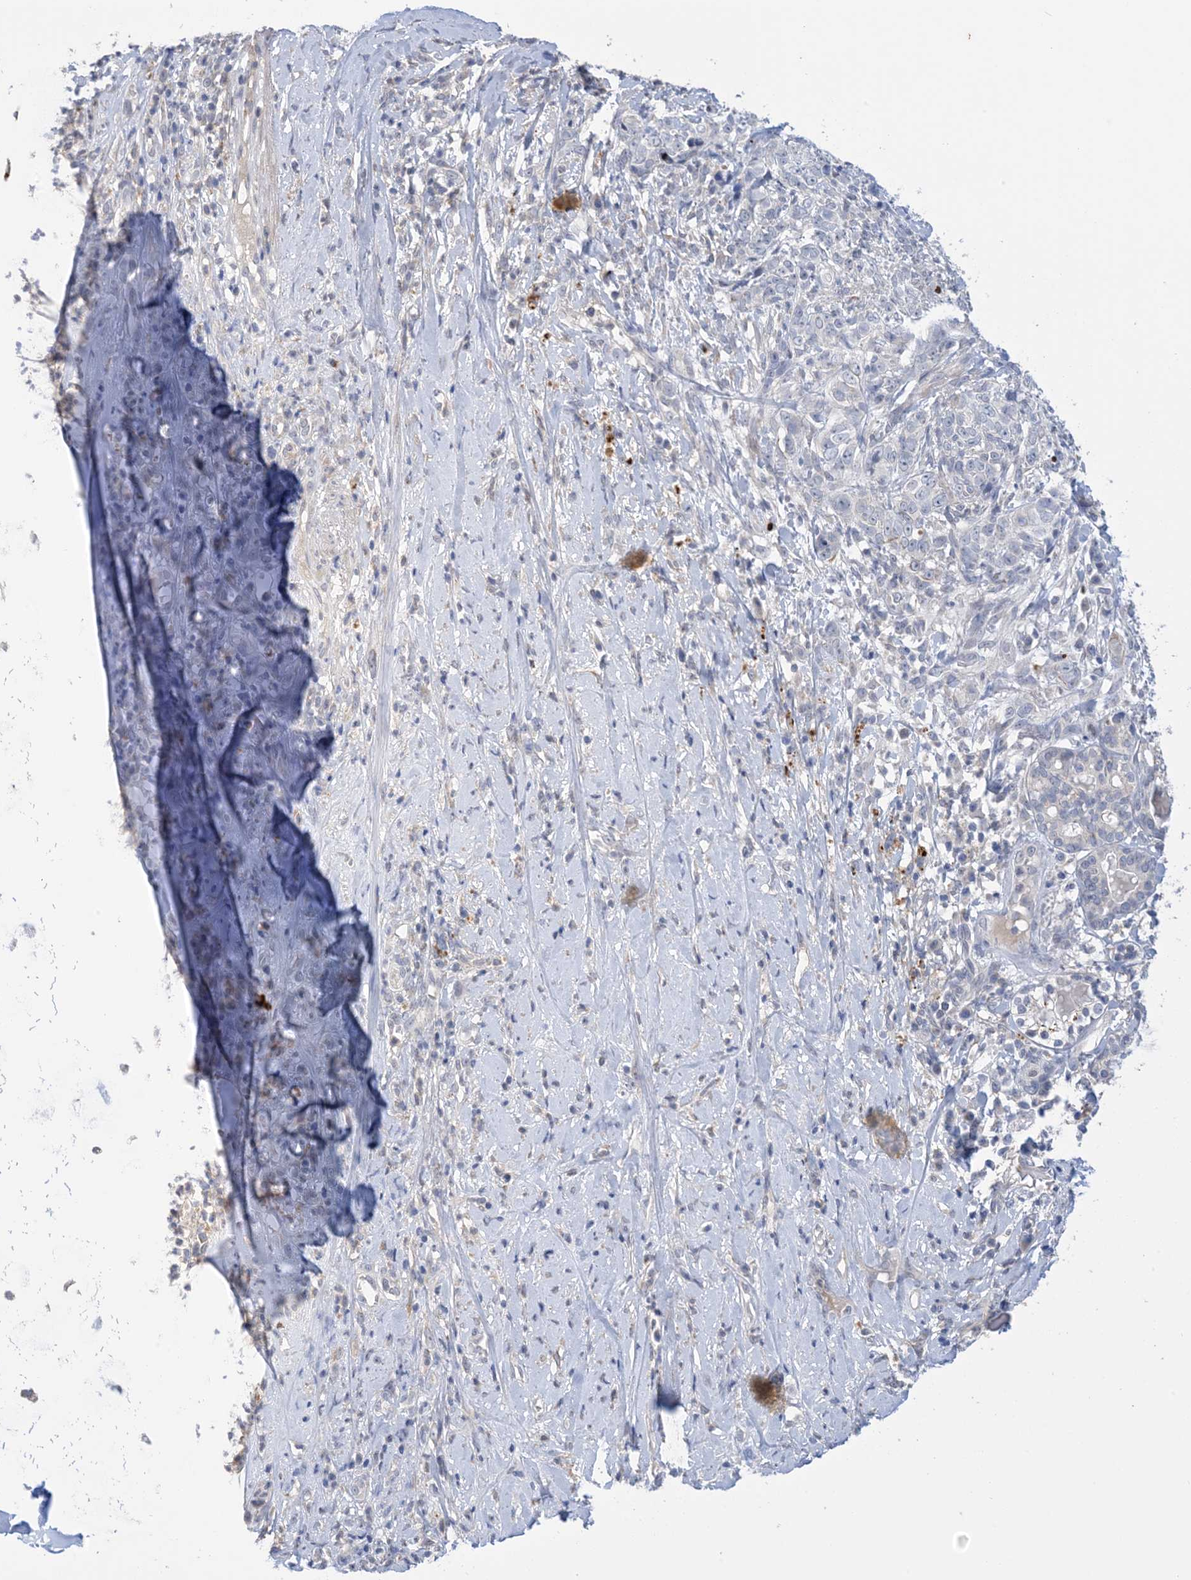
{"staining": {"intensity": "negative", "quantity": "none", "location": "none"}, "tissue": "adipose tissue", "cell_type": "Adipocytes", "image_type": "normal", "snomed": [{"axis": "morphology", "description": "Normal tissue, NOS"}, {"axis": "morphology", "description": "Basal cell carcinoma"}, {"axis": "topography", "description": "Cartilage tissue"}, {"axis": "topography", "description": "Nasopharynx"}, {"axis": "topography", "description": "Oral tissue"}], "caption": "Adipocytes are negative for protein expression in unremarkable human adipose tissue.", "gene": "TTYH1", "patient": {"sex": "female", "age": 77}}